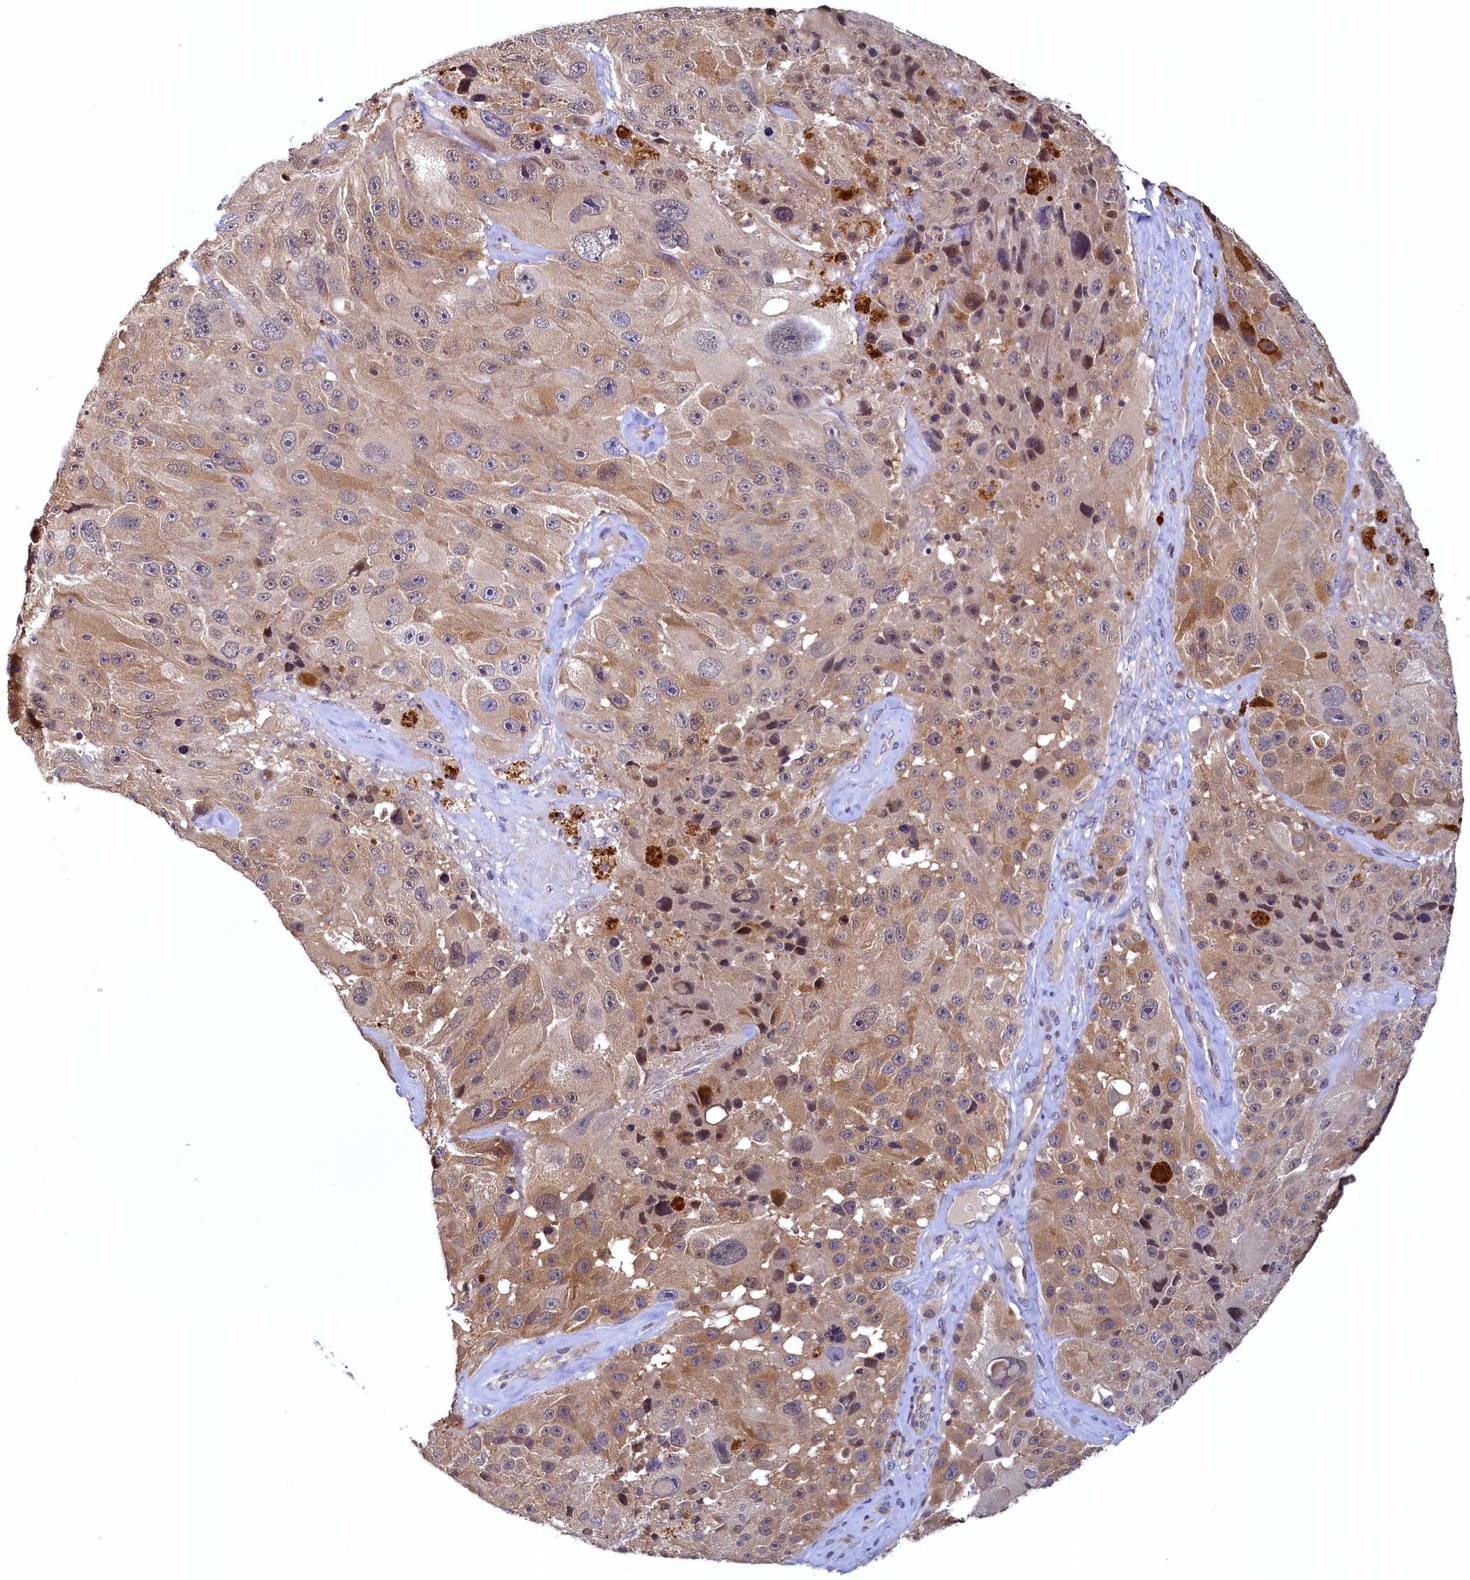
{"staining": {"intensity": "moderate", "quantity": "25%-75%", "location": "cytoplasmic/membranous"}, "tissue": "melanoma", "cell_type": "Tumor cells", "image_type": "cancer", "snomed": [{"axis": "morphology", "description": "Malignant melanoma, Metastatic site"}, {"axis": "topography", "description": "Lymph node"}], "caption": "Tumor cells display medium levels of moderate cytoplasmic/membranous expression in approximately 25%-75% of cells in human malignant melanoma (metastatic site).", "gene": "PAAF1", "patient": {"sex": "male", "age": 62}}